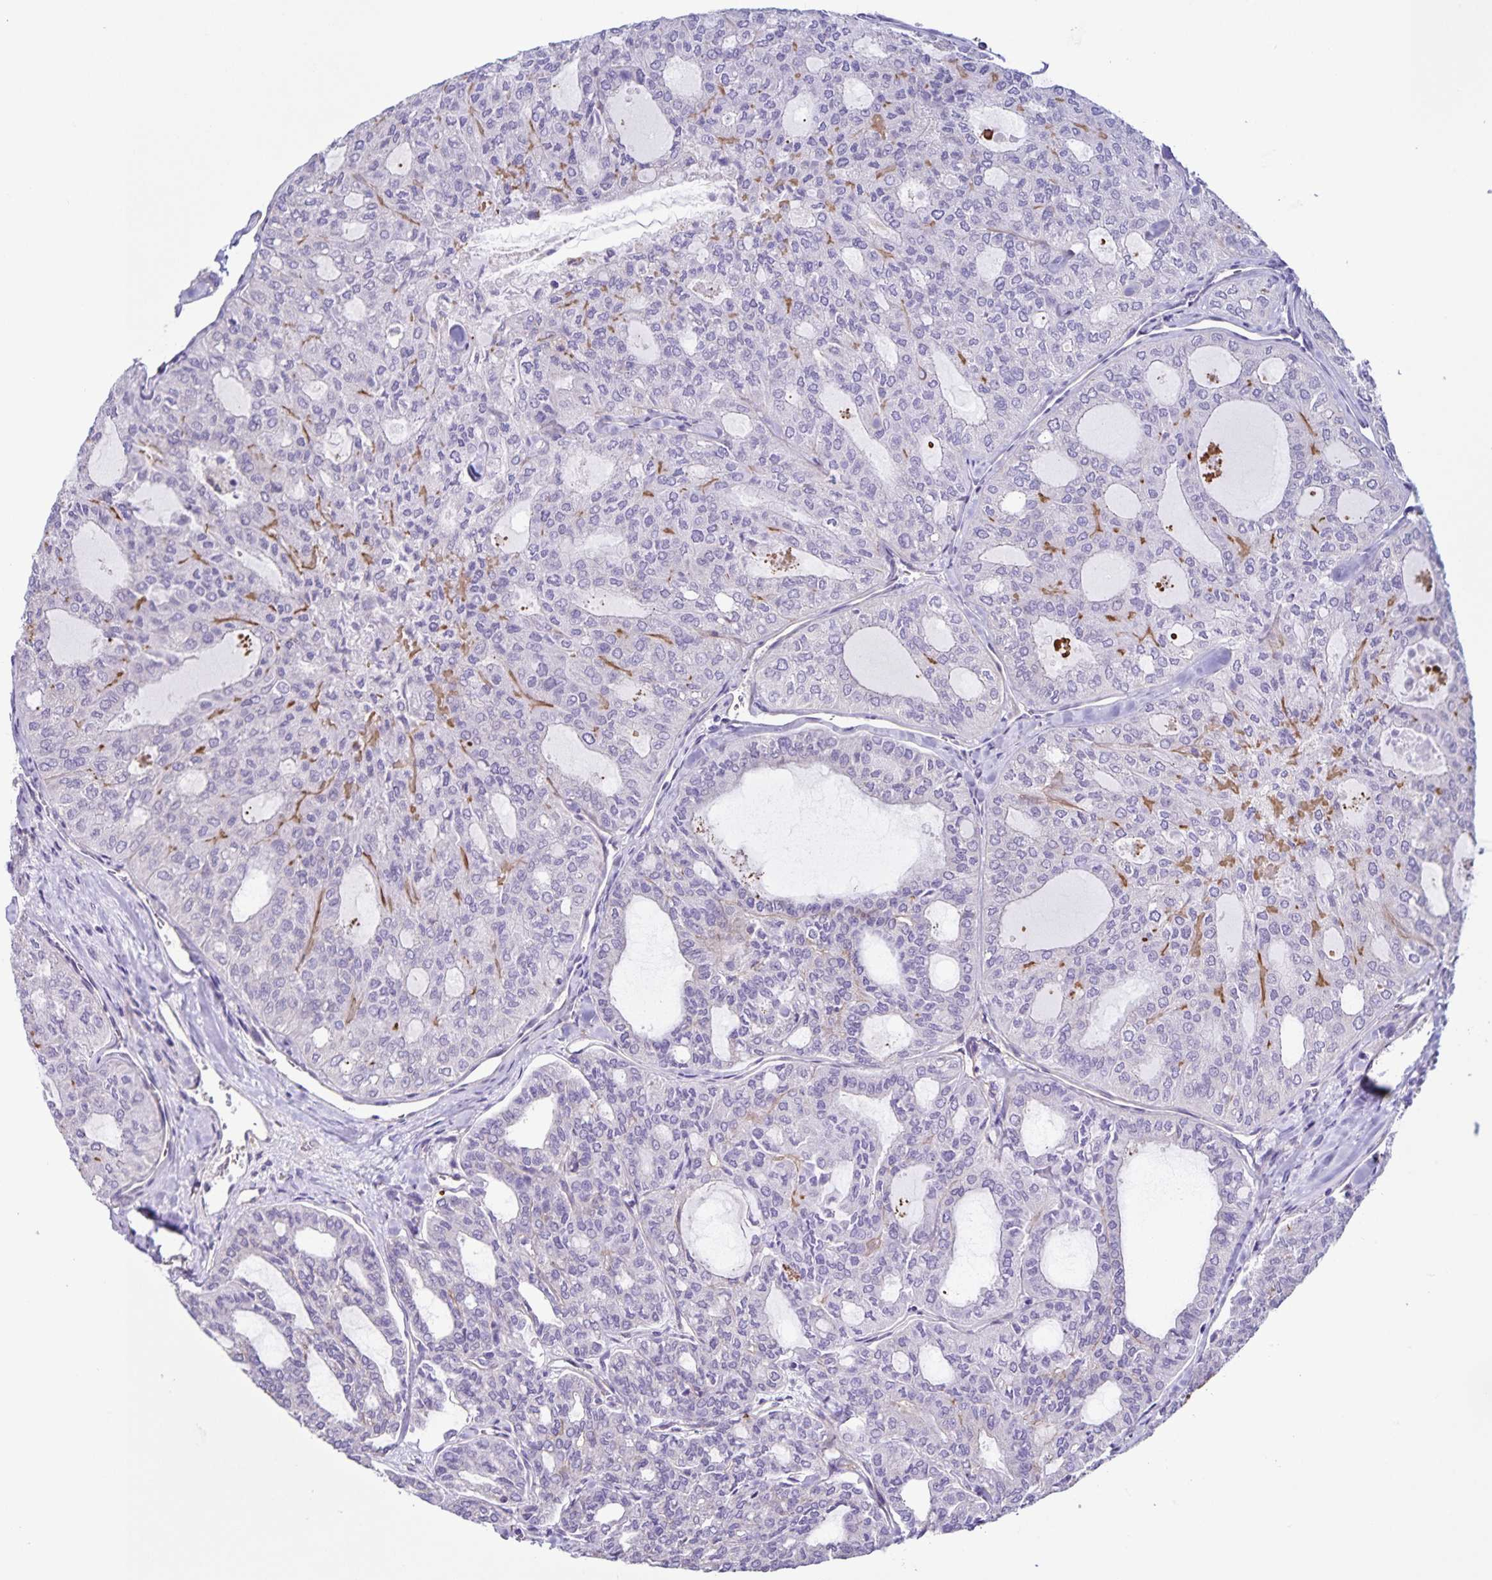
{"staining": {"intensity": "negative", "quantity": "none", "location": "none"}, "tissue": "thyroid cancer", "cell_type": "Tumor cells", "image_type": "cancer", "snomed": [{"axis": "morphology", "description": "Follicular adenoma carcinoma, NOS"}, {"axis": "topography", "description": "Thyroid gland"}], "caption": "Follicular adenoma carcinoma (thyroid) stained for a protein using IHC shows no staining tumor cells.", "gene": "BOLL", "patient": {"sex": "male", "age": 75}}